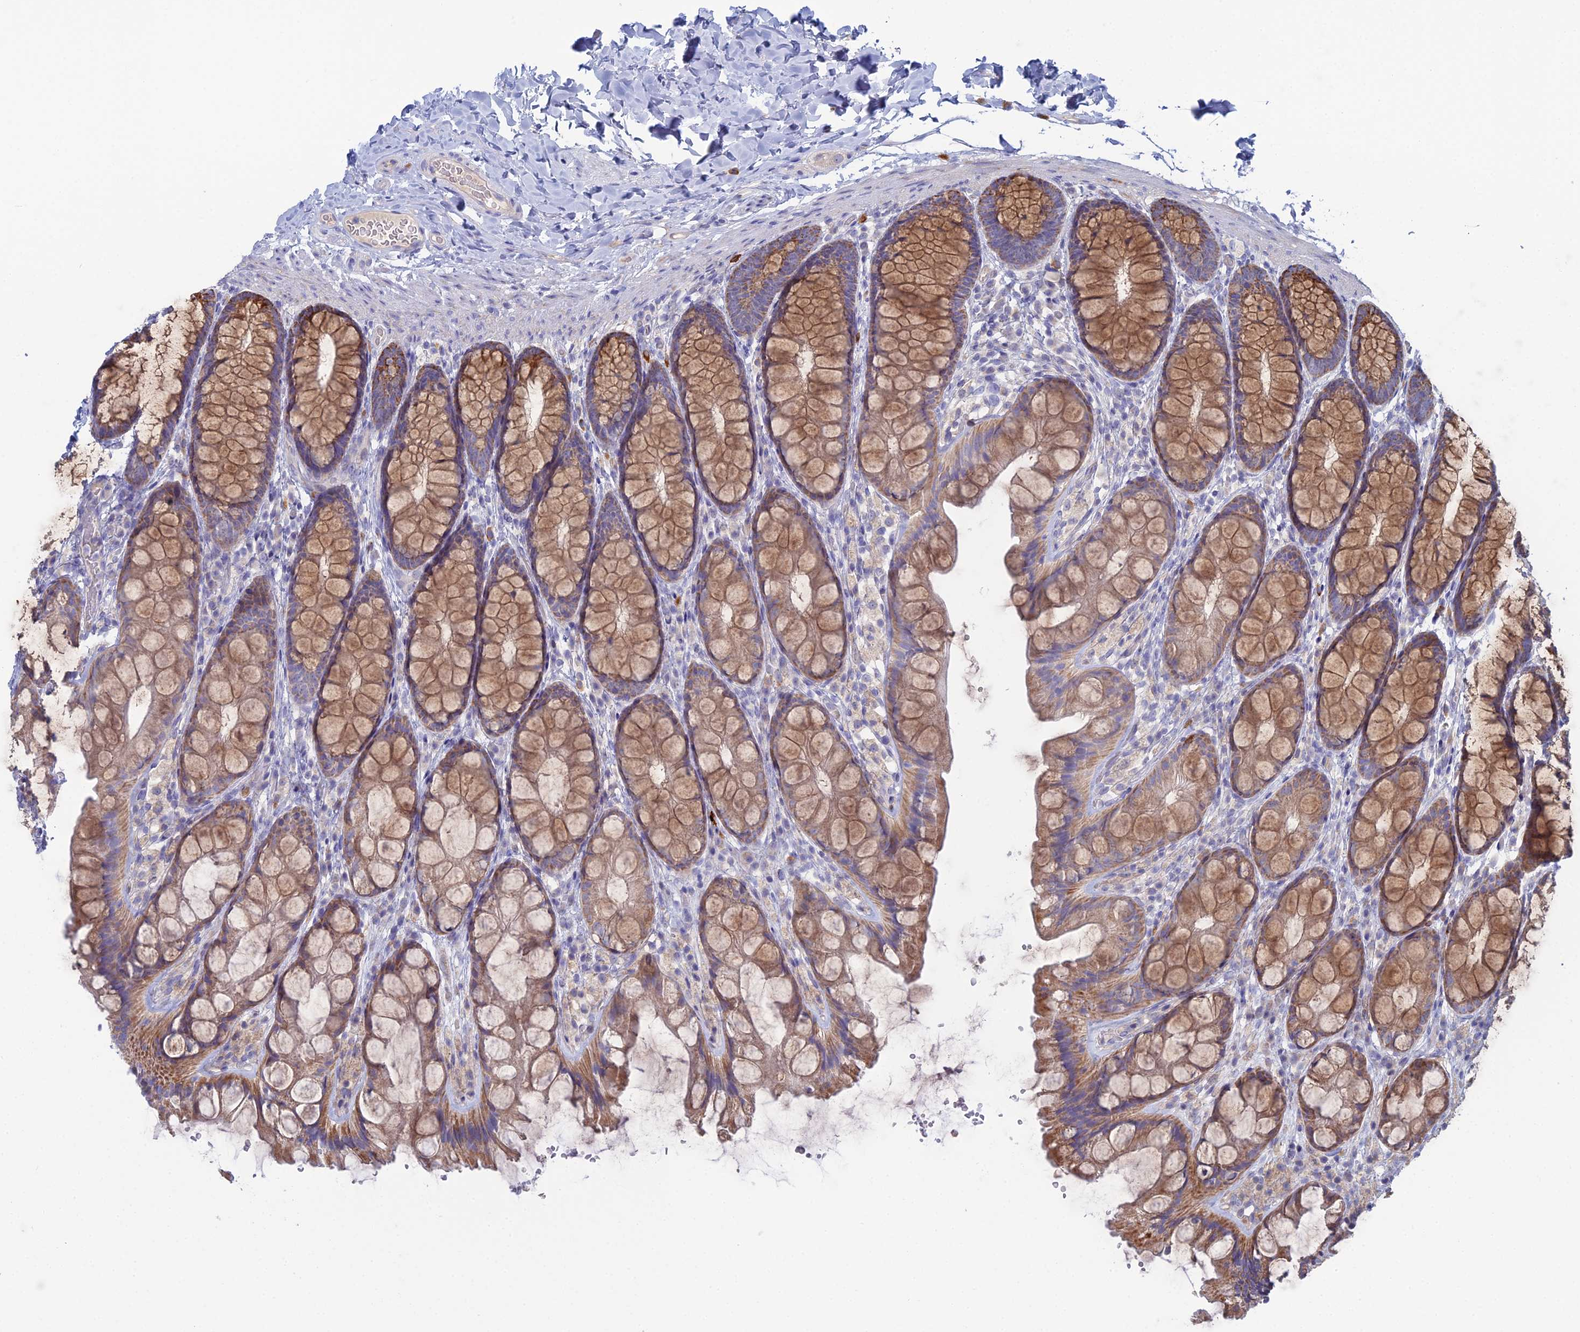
{"staining": {"intensity": "negative", "quantity": "none", "location": "none"}, "tissue": "colon", "cell_type": "Endothelial cells", "image_type": "normal", "snomed": [{"axis": "morphology", "description": "Normal tissue, NOS"}, {"axis": "topography", "description": "Colon"}], "caption": "Immunohistochemistry of benign human colon displays no staining in endothelial cells. (Stains: DAB immunohistochemistry with hematoxylin counter stain, Microscopy: brightfield microscopy at high magnification).", "gene": "ARL16", "patient": {"sex": "male", "age": 47}}